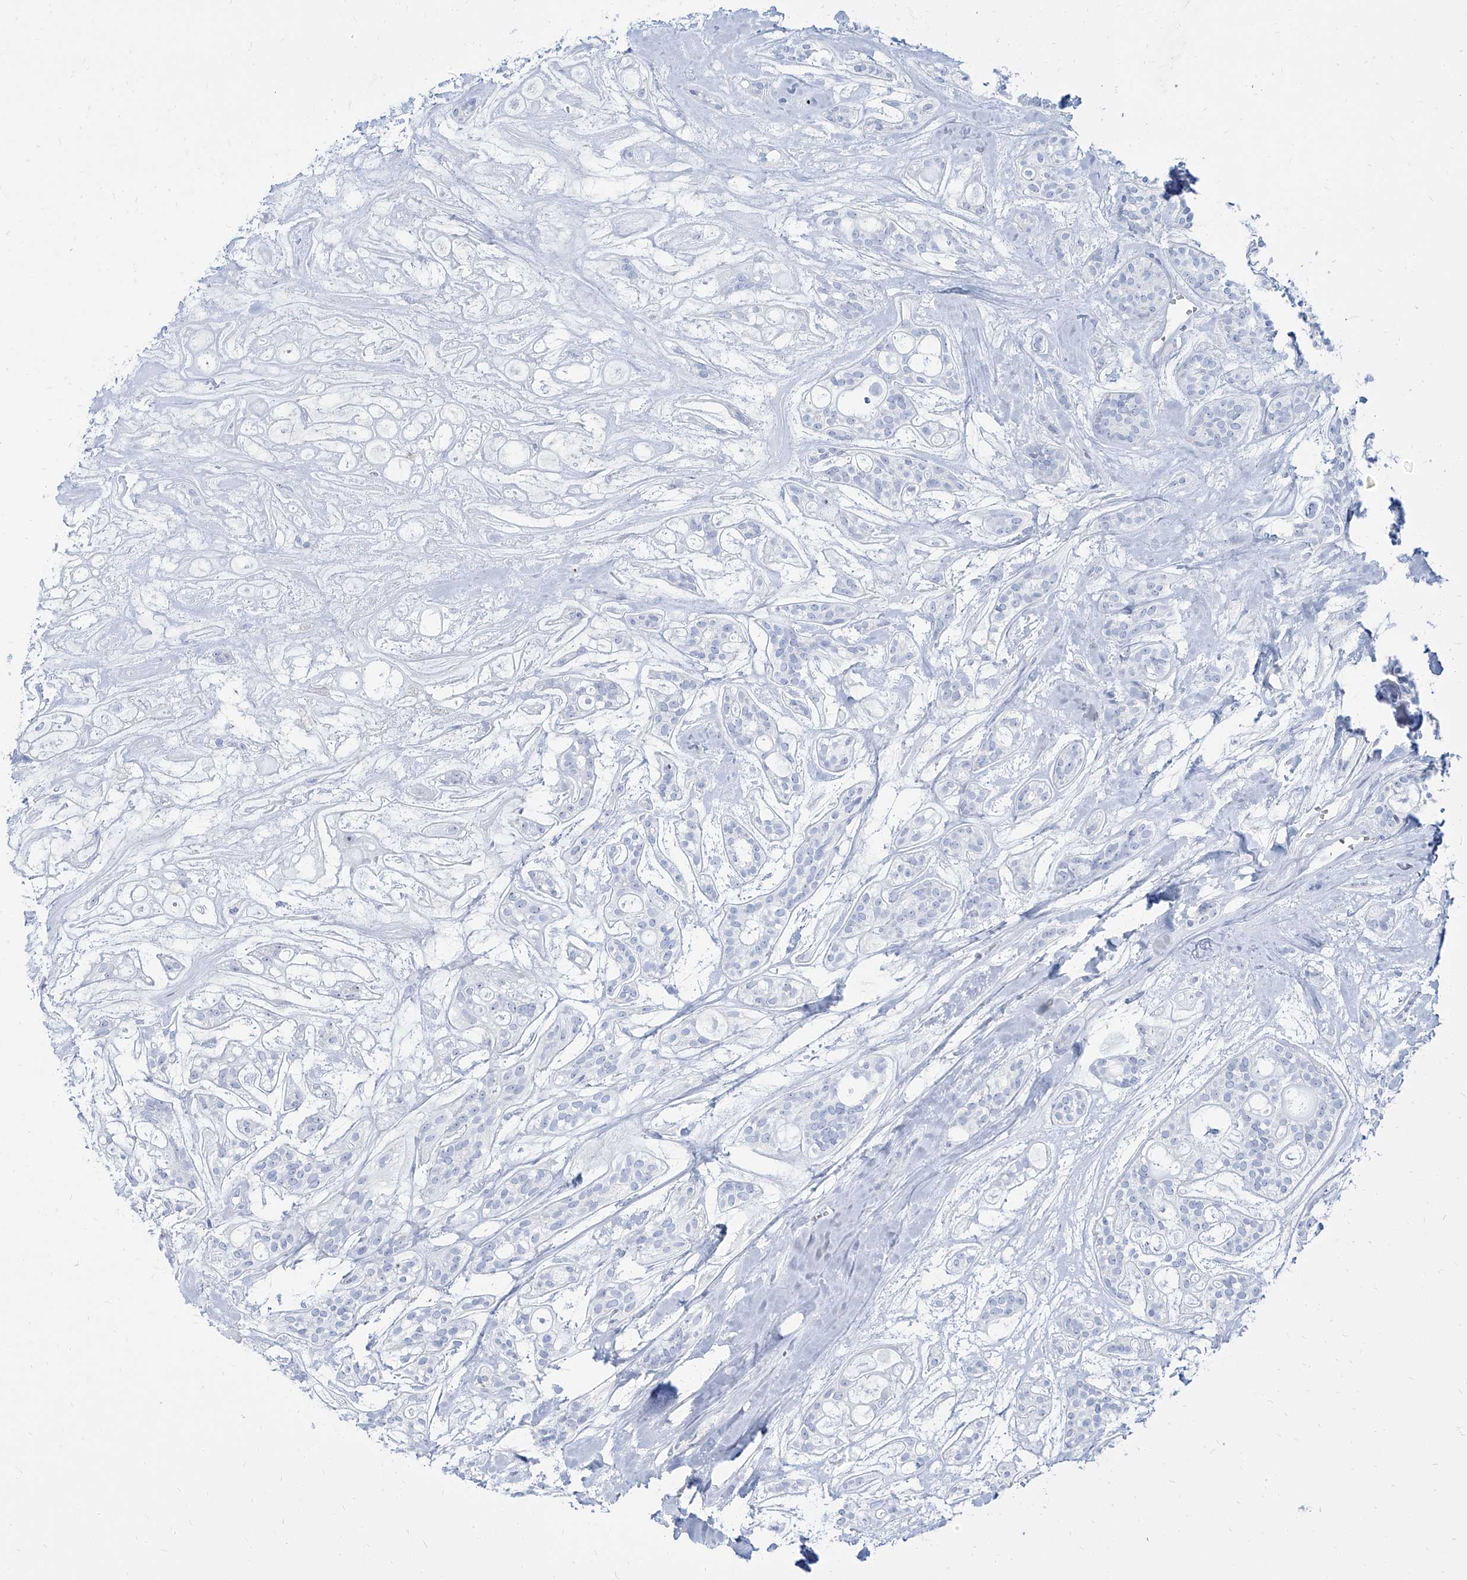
{"staining": {"intensity": "negative", "quantity": "none", "location": "none"}, "tissue": "head and neck cancer", "cell_type": "Tumor cells", "image_type": "cancer", "snomed": [{"axis": "morphology", "description": "Adenocarcinoma, NOS"}, {"axis": "topography", "description": "Head-Neck"}], "caption": "This image is of head and neck cancer stained with immunohistochemistry to label a protein in brown with the nuclei are counter-stained blue. There is no positivity in tumor cells.", "gene": "TXLNB", "patient": {"sex": "male", "age": 66}}